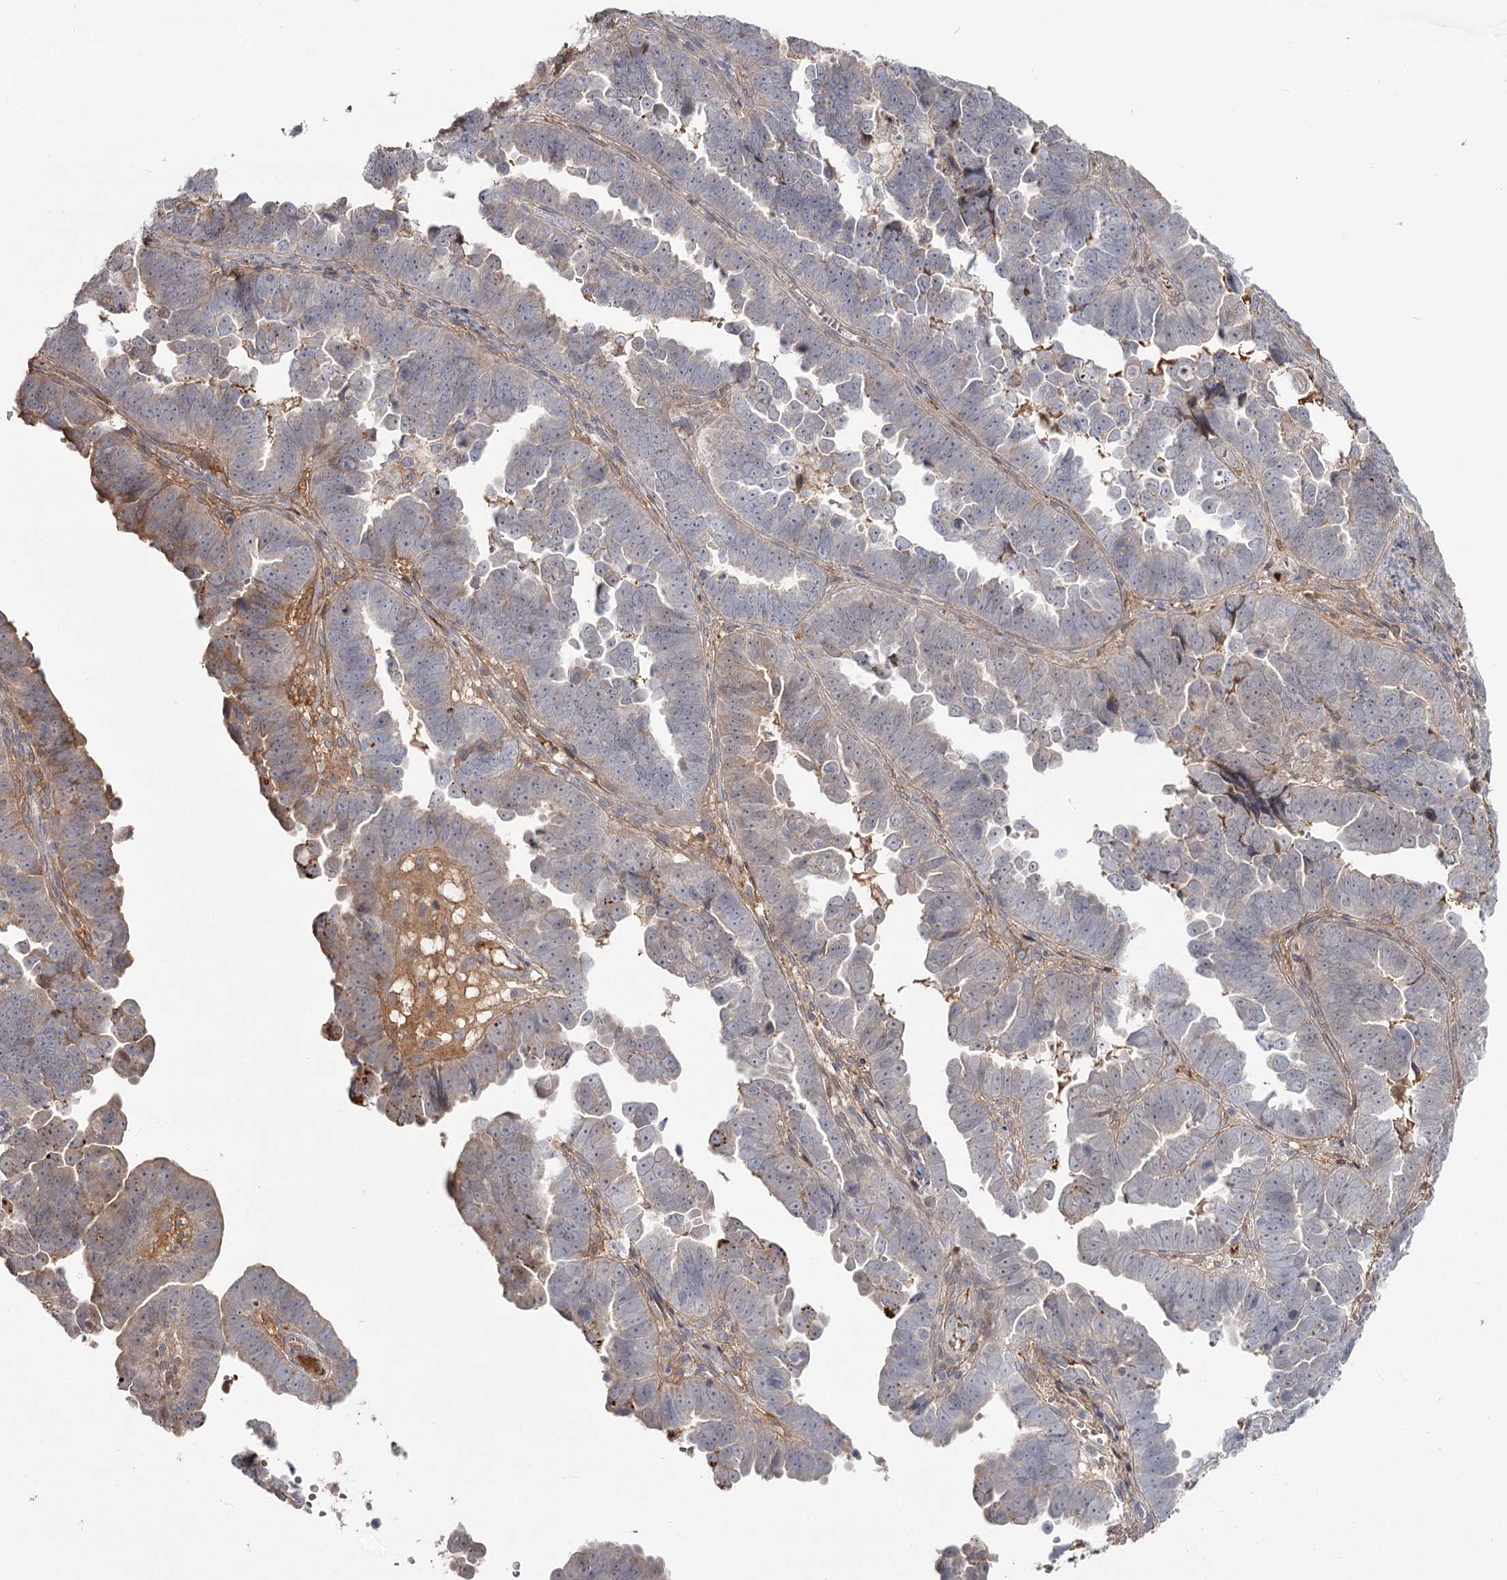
{"staining": {"intensity": "moderate", "quantity": "<25%", "location": "cytoplasmic/membranous"}, "tissue": "endometrial cancer", "cell_type": "Tumor cells", "image_type": "cancer", "snomed": [{"axis": "morphology", "description": "Adenocarcinoma, NOS"}, {"axis": "topography", "description": "Endometrium"}], "caption": "Brown immunohistochemical staining in adenocarcinoma (endometrial) demonstrates moderate cytoplasmic/membranous staining in about <25% of tumor cells.", "gene": "DHRS9", "patient": {"sex": "female", "age": 75}}